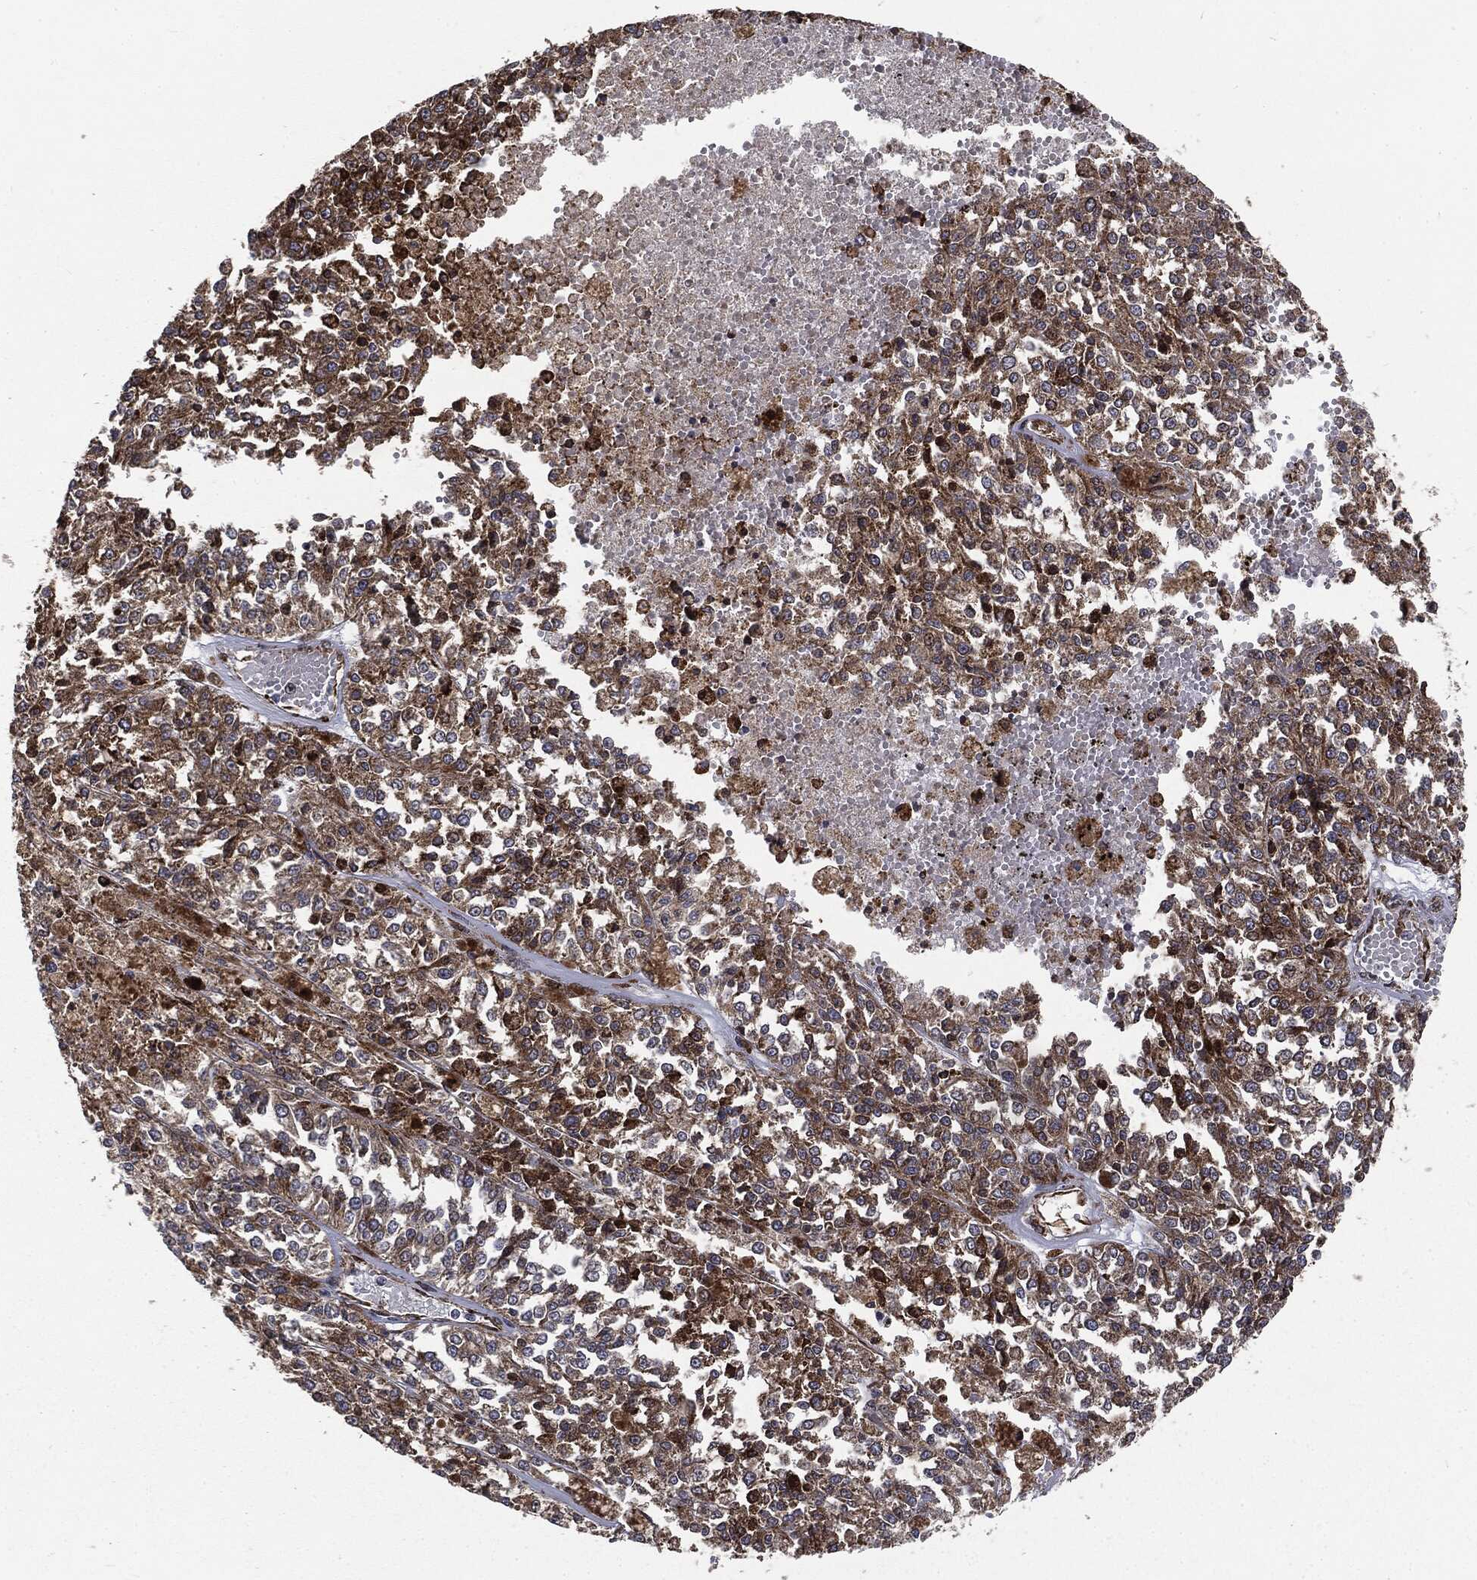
{"staining": {"intensity": "strong", "quantity": "25%-75%", "location": "cytoplasmic/membranous"}, "tissue": "melanoma", "cell_type": "Tumor cells", "image_type": "cancer", "snomed": [{"axis": "morphology", "description": "Malignant melanoma, Metastatic site"}, {"axis": "topography", "description": "Lymph node"}], "caption": "The immunohistochemical stain highlights strong cytoplasmic/membranous staining in tumor cells of malignant melanoma (metastatic site) tissue. The protein is shown in brown color, while the nuclei are stained blue.", "gene": "CYLD", "patient": {"sex": "female", "age": 64}}